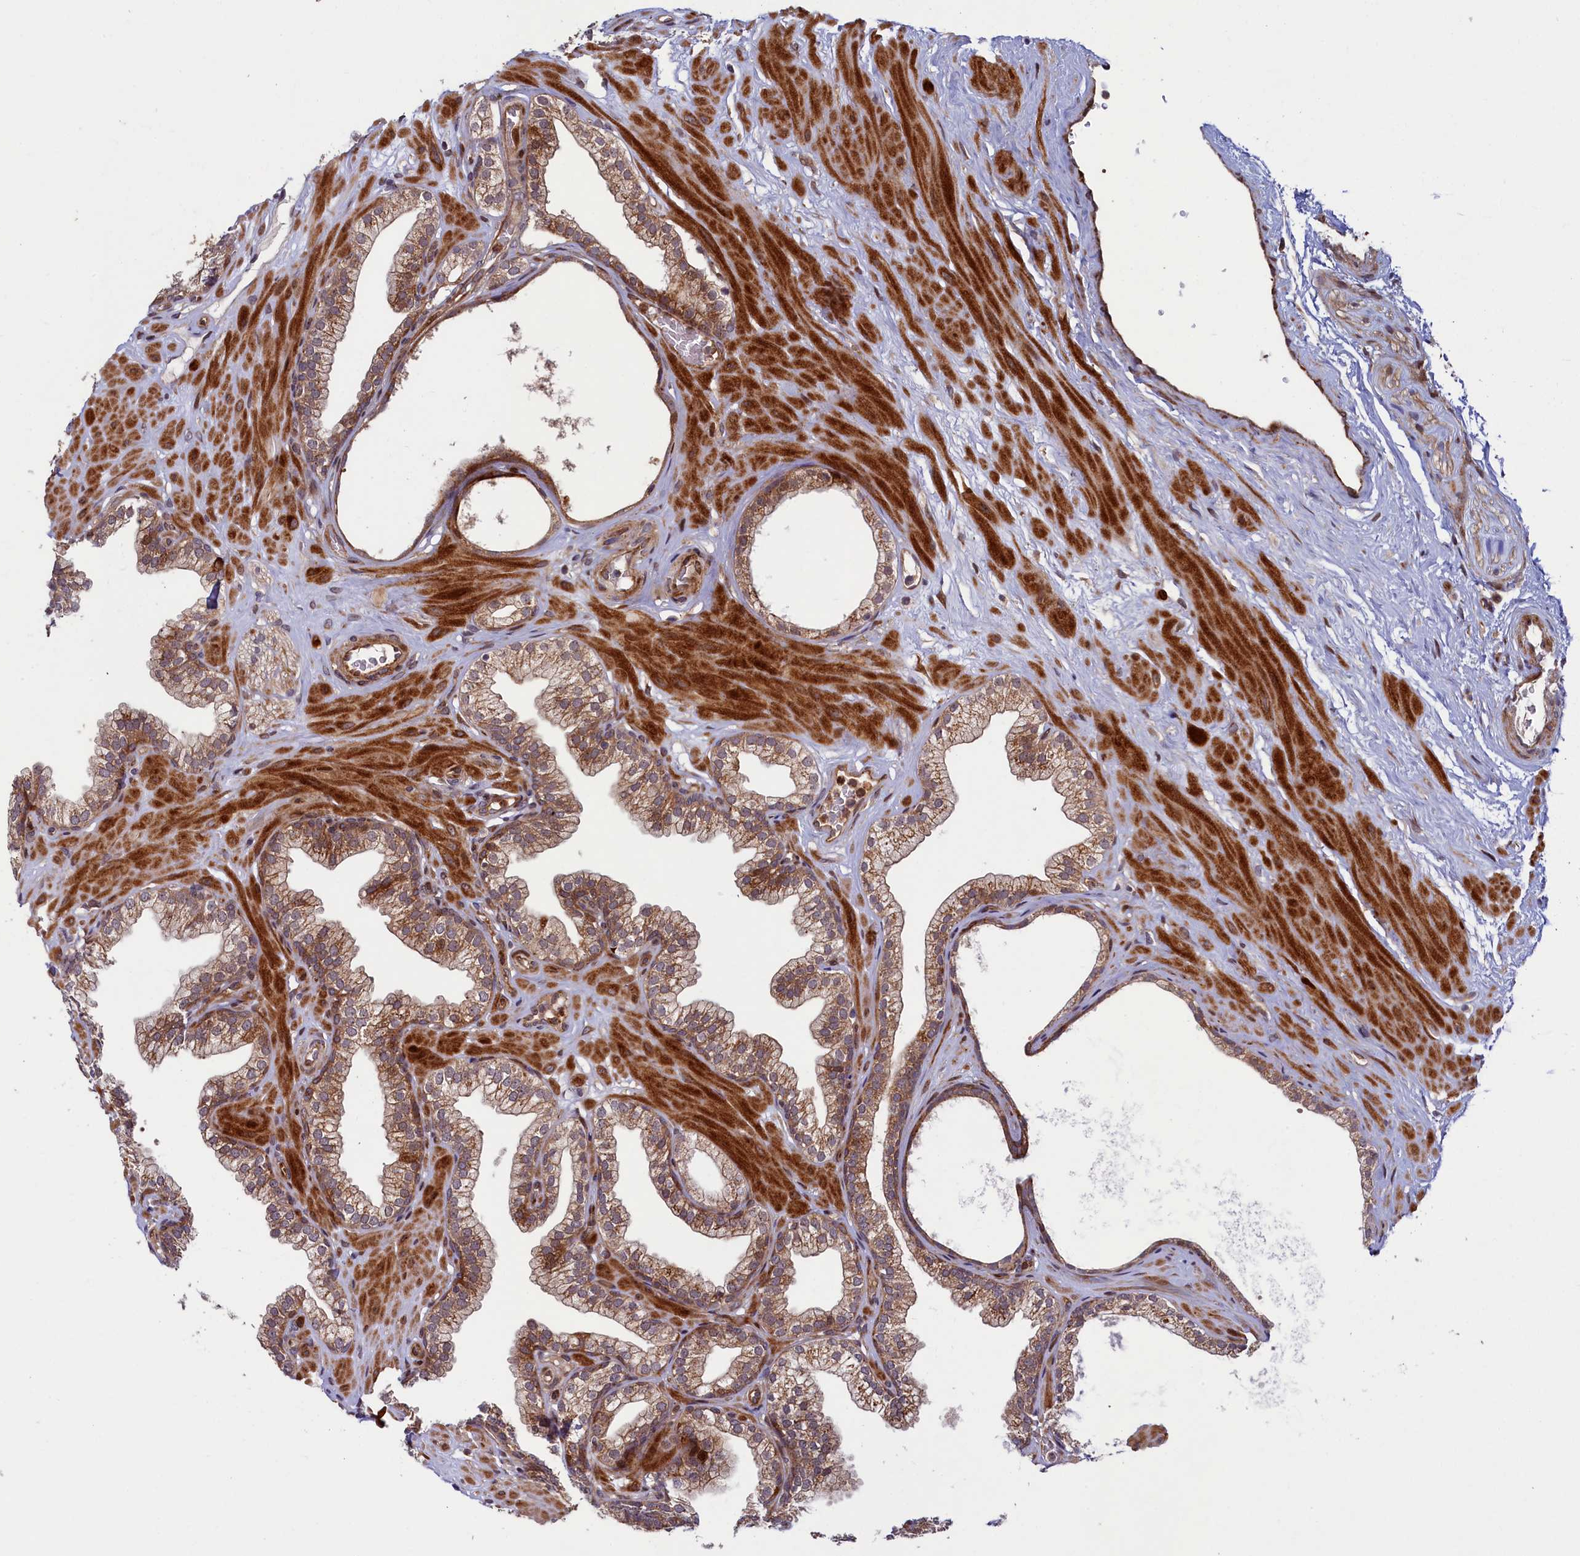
{"staining": {"intensity": "moderate", "quantity": "25%-75%", "location": "cytoplasmic/membranous"}, "tissue": "prostate", "cell_type": "Glandular cells", "image_type": "normal", "snomed": [{"axis": "morphology", "description": "Normal tissue, NOS"}, {"axis": "morphology", "description": "Urothelial carcinoma, Low grade"}, {"axis": "topography", "description": "Urinary bladder"}, {"axis": "topography", "description": "Prostate"}], "caption": "Immunohistochemical staining of unremarkable human prostate exhibits 25%-75% levels of moderate cytoplasmic/membranous protein expression in approximately 25%-75% of glandular cells. (Brightfield microscopy of DAB IHC at high magnification).", "gene": "PIK3C3", "patient": {"sex": "male", "age": 60}}